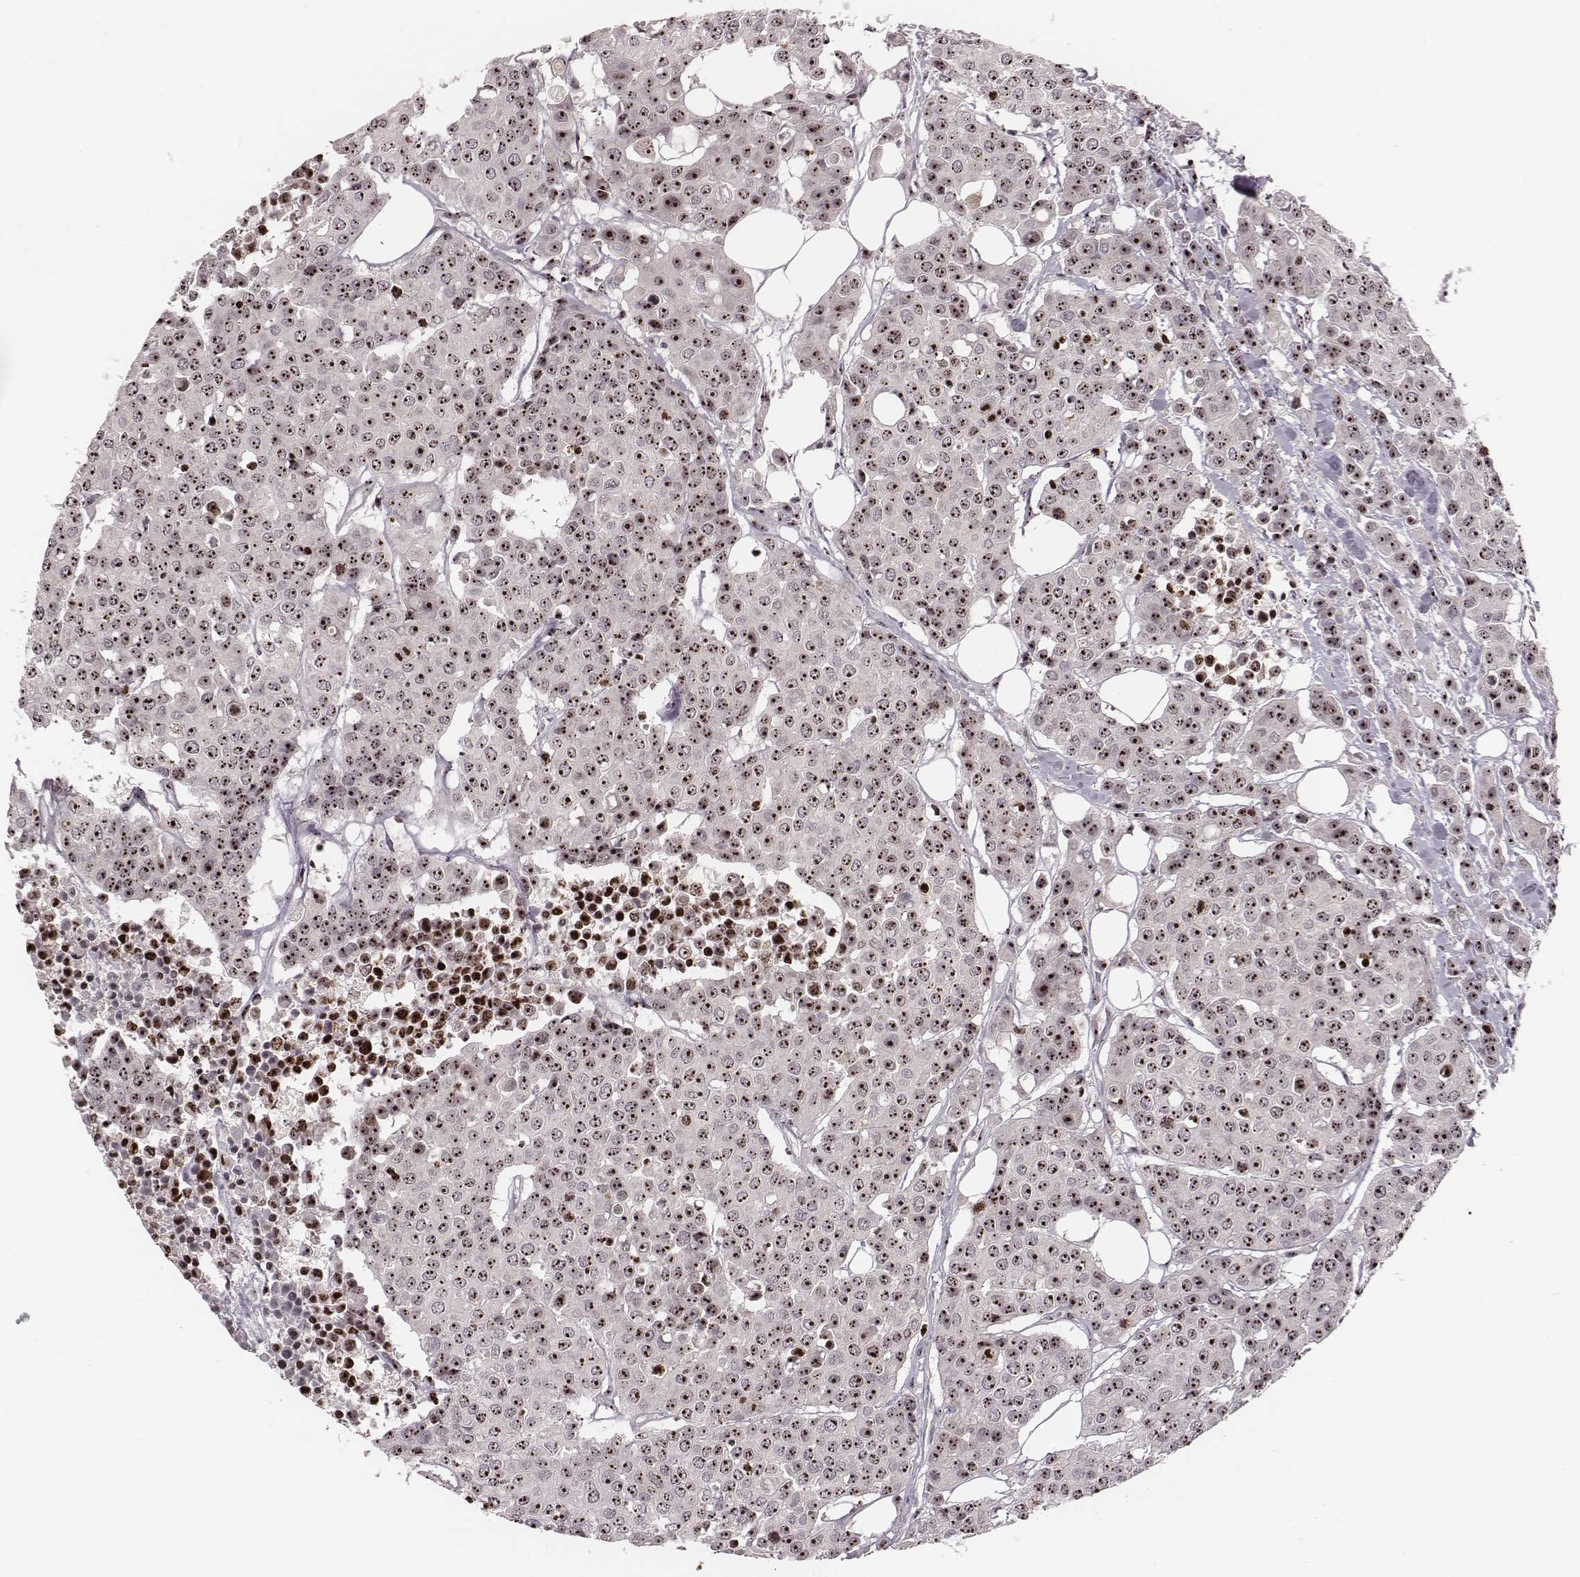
{"staining": {"intensity": "moderate", "quantity": ">75%", "location": "nuclear"}, "tissue": "carcinoid", "cell_type": "Tumor cells", "image_type": "cancer", "snomed": [{"axis": "morphology", "description": "Carcinoid, malignant, NOS"}, {"axis": "topography", "description": "Colon"}], "caption": "Carcinoid (malignant) stained with DAB (3,3'-diaminobenzidine) IHC reveals medium levels of moderate nuclear expression in approximately >75% of tumor cells.", "gene": "NOP56", "patient": {"sex": "male", "age": 81}}